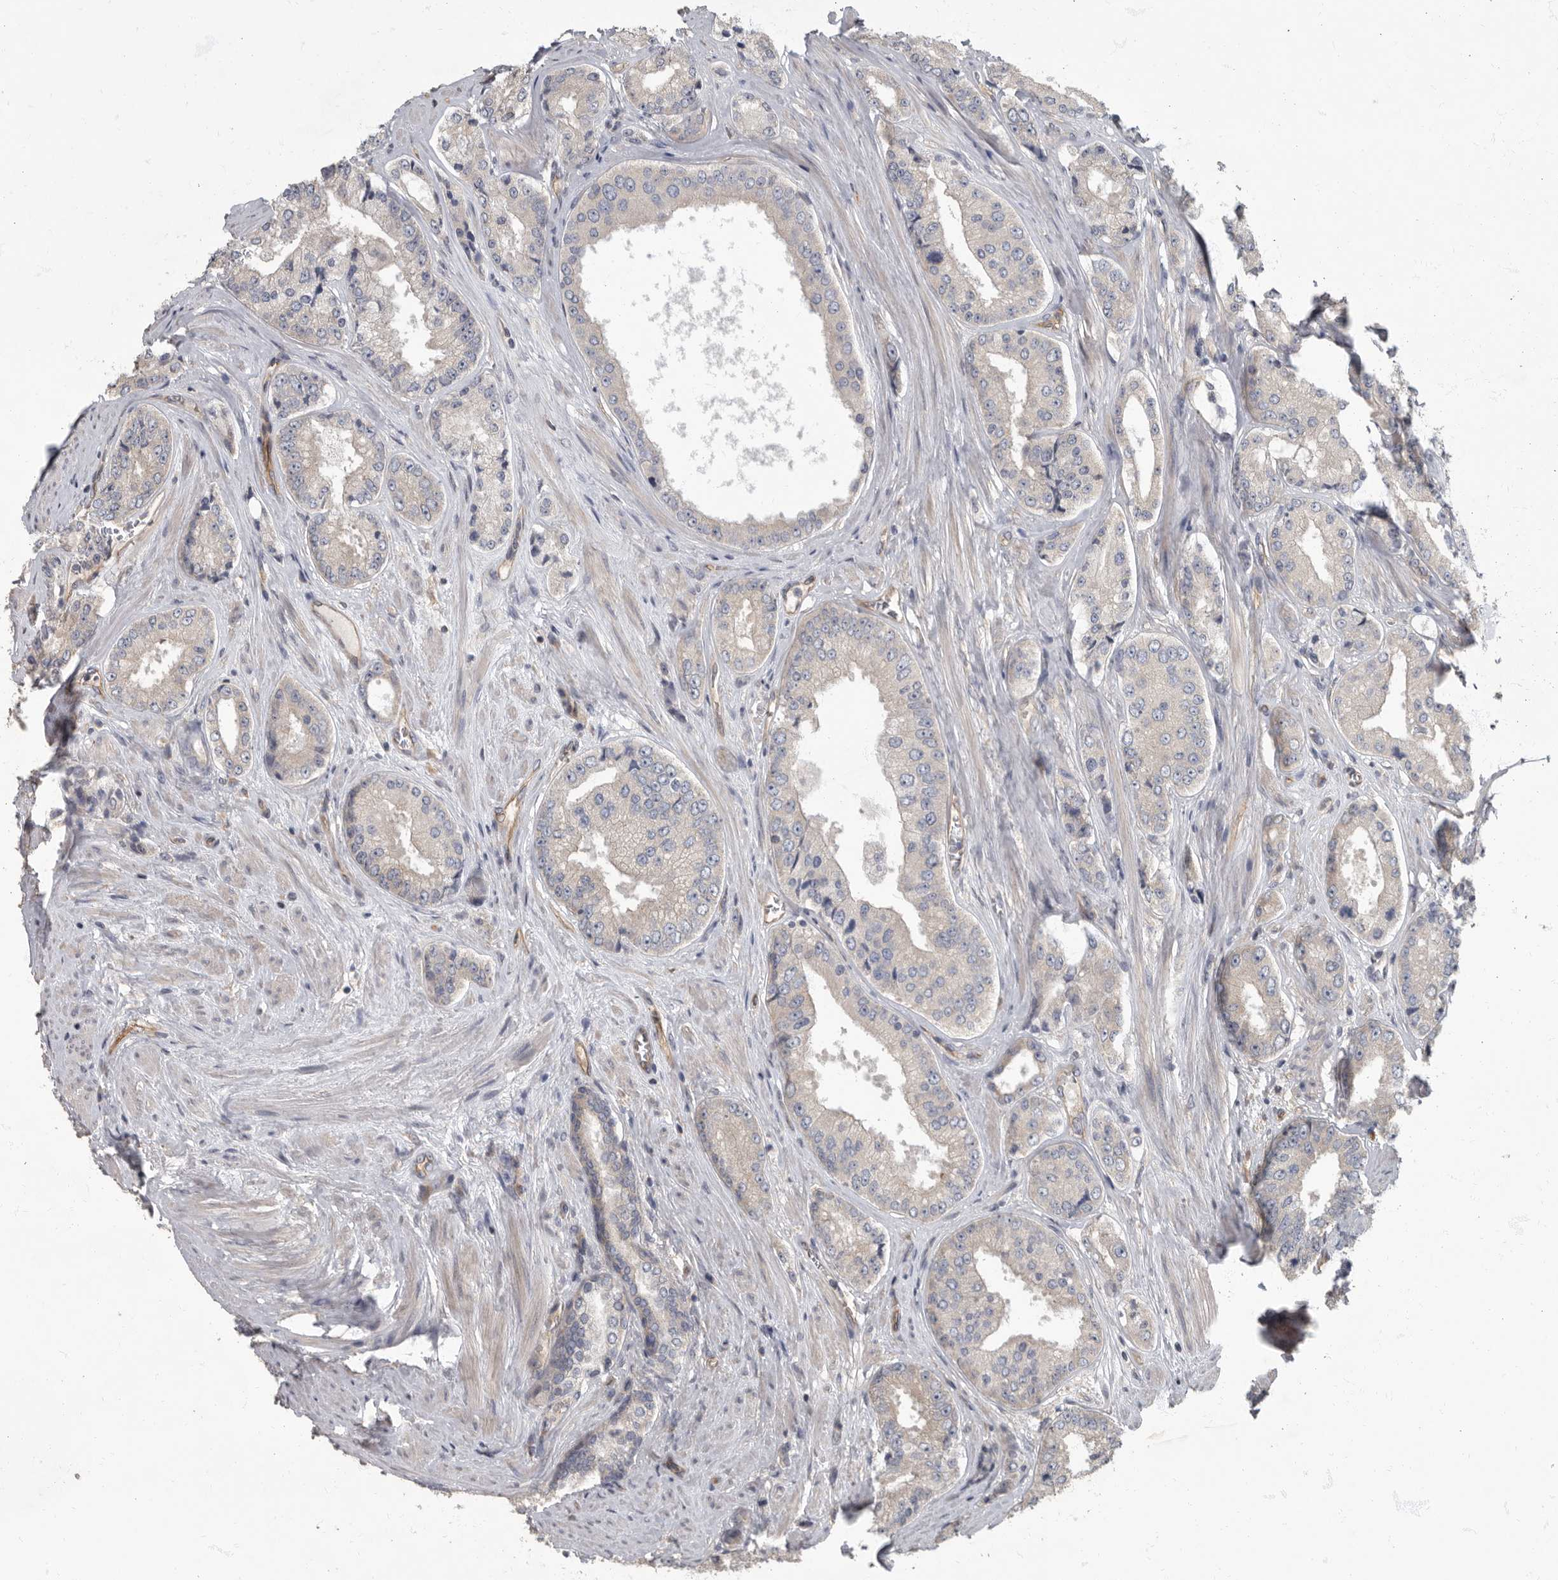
{"staining": {"intensity": "negative", "quantity": "none", "location": "none"}, "tissue": "prostate cancer", "cell_type": "Tumor cells", "image_type": "cancer", "snomed": [{"axis": "morphology", "description": "Adenocarcinoma, High grade"}, {"axis": "topography", "description": "Prostate"}], "caption": "The micrograph shows no staining of tumor cells in prostate cancer (high-grade adenocarcinoma).", "gene": "PDK1", "patient": {"sex": "male", "age": 61}}